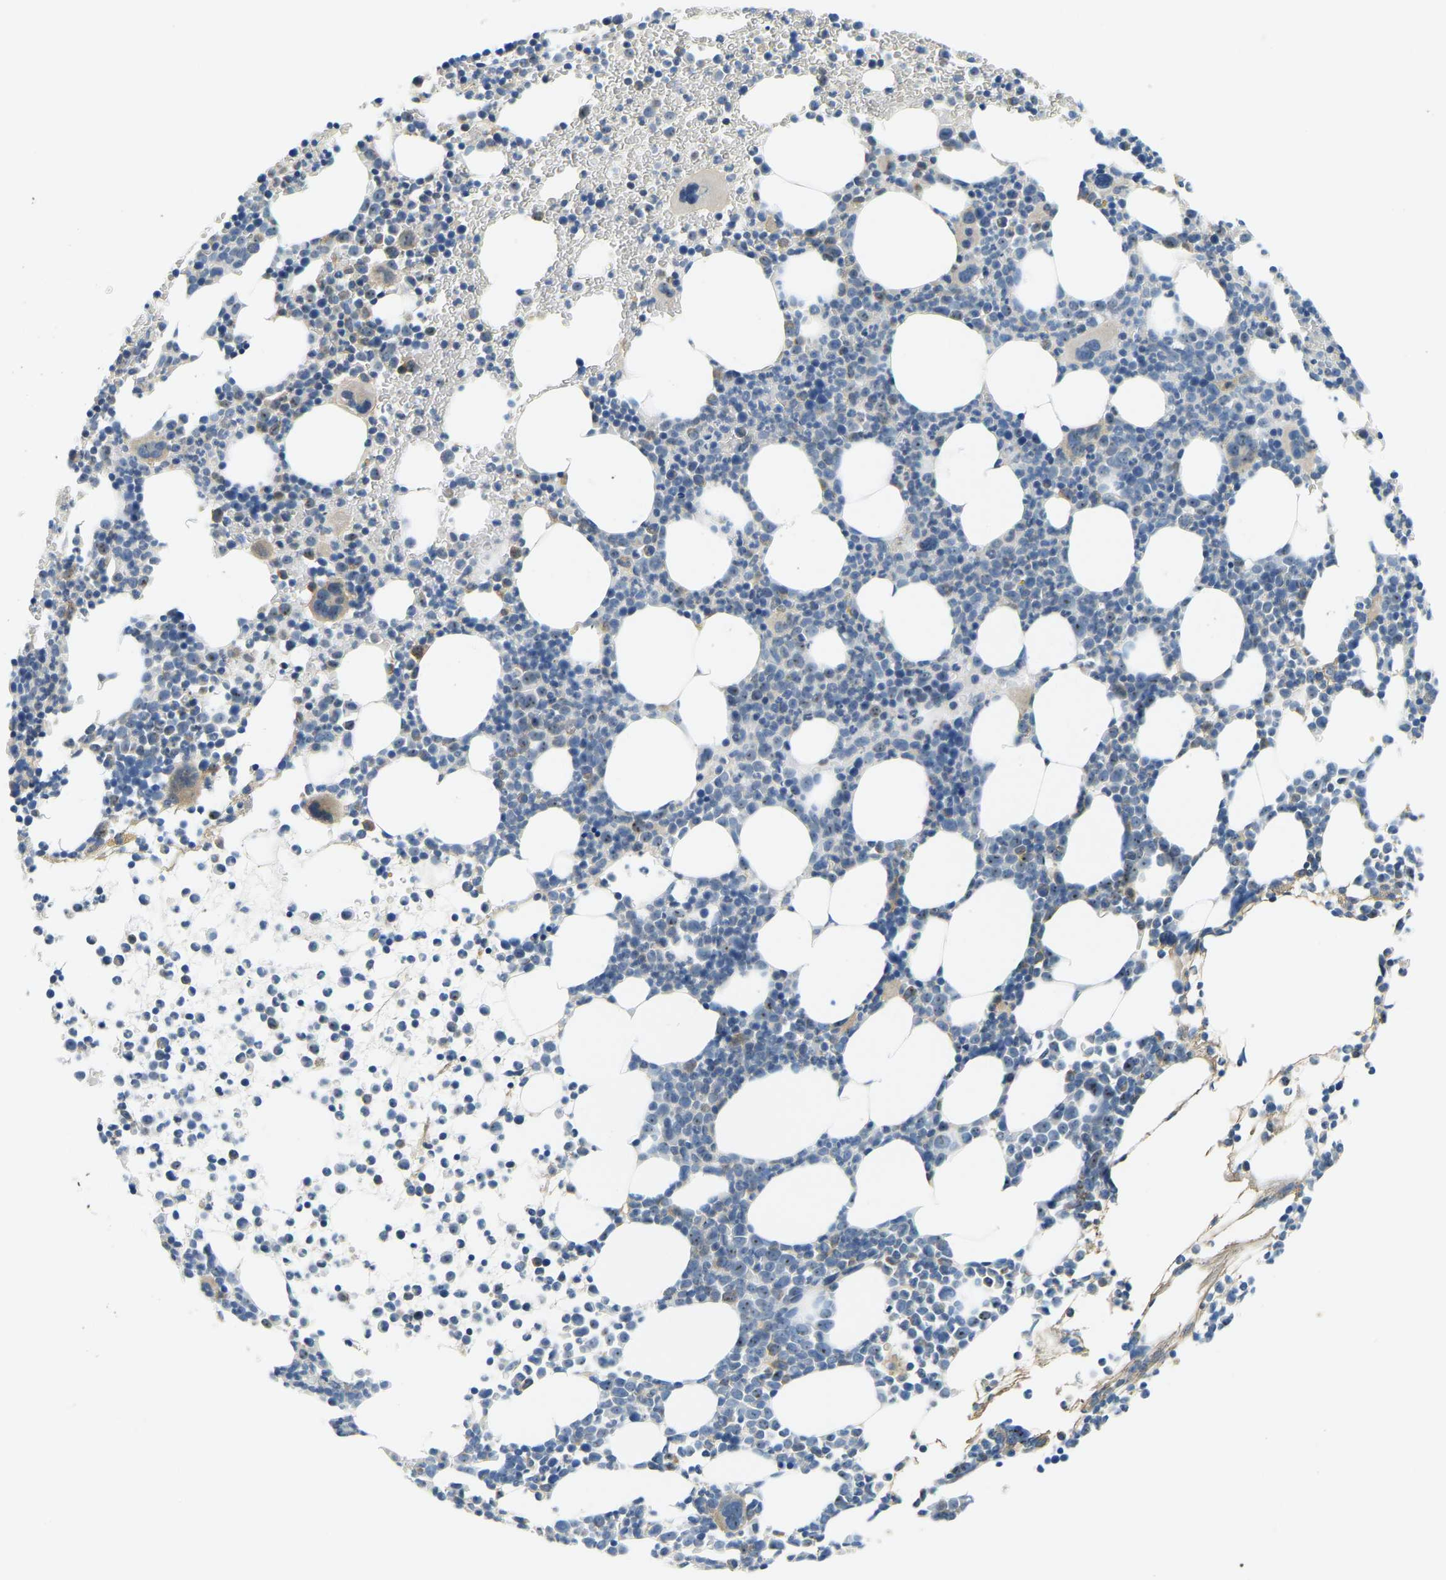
{"staining": {"intensity": "weak", "quantity": "<25%", "location": "cytoplasmic/membranous,nuclear"}, "tissue": "bone marrow", "cell_type": "Hematopoietic cells", "image_type": "normal", "snomed": [{"axis": "morphology", "description": "Normal tissue, NOS"}, {"axis": "morphology", "description": "Inflammation, NOS"}, {"axis": "topography", "description": "Bone marrow"}], "caption": "IHC histopathology image of benign bone marrow: bone marrow stained with DAB exhibits no significant protein expression in hematopoietic cells.", "gene": "RRP1", "patient": {"sex": "female", "age": 67}}